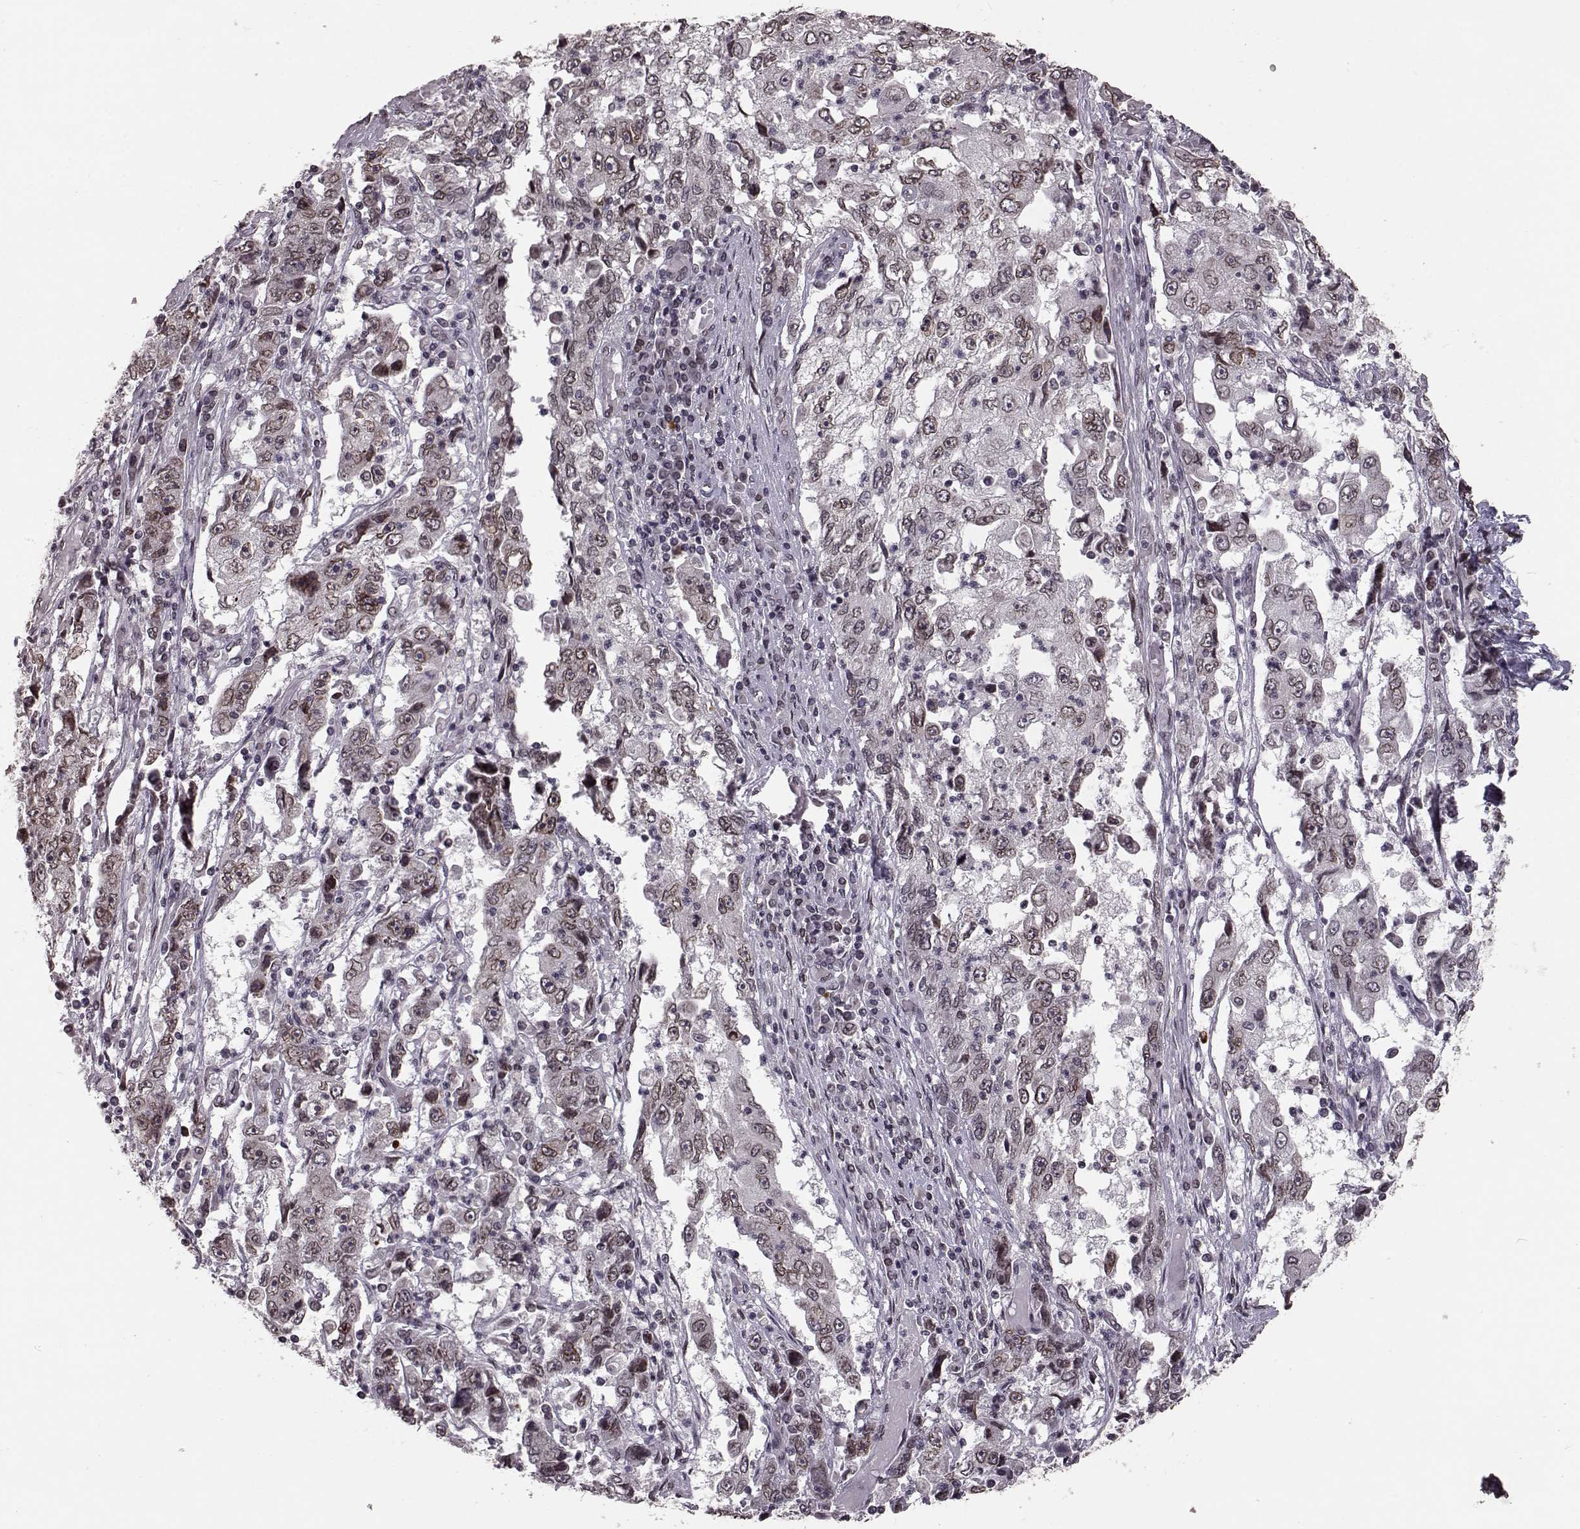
{"staining": {"intensity": "weak", "quantity": ">75%", "location": "cytoplasmic/membranous,nuclear"}, "tissue": "cervical cancer", "cell_type": "Tumor cells", "image_type": "cancer", "snomed": [{"axis": "morphology", "description": "Squamous cell carcinoma, NOS"}, {"axis": "topography", "description": "Cervix"}], "caption": "Immunohistochemistry (IHC) histopathology image of squamous cell carcinoma (cervical) stained for a protein (brown), which reveals low levels of weak cytoplasmic/membranous and nuclear positivity in approximately >75% of tumor cells.", "gene": "NUP37", "patient": {"sex": "female", "age": 36}}